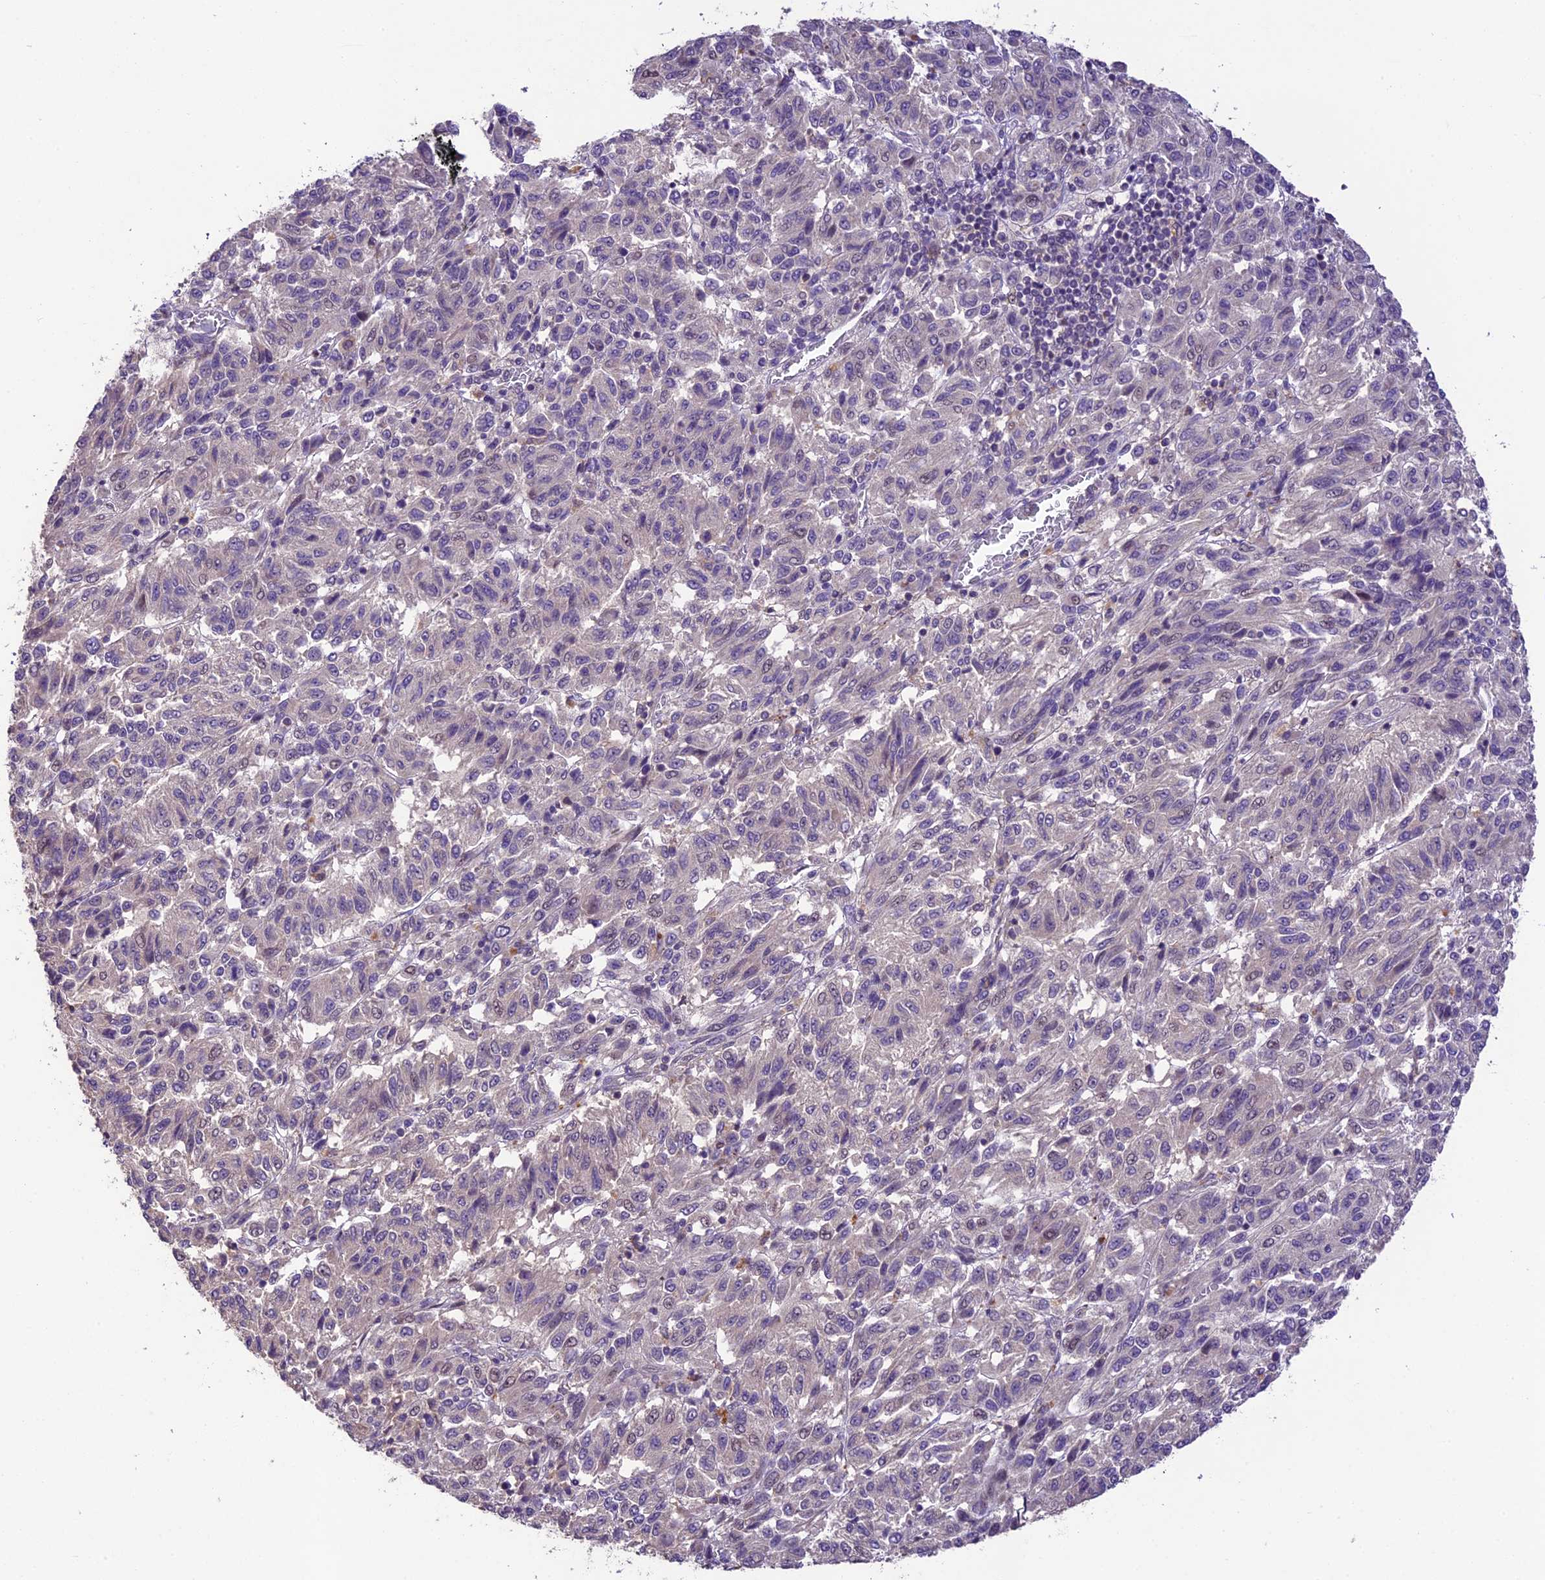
{"staining": {"intensity": "negative", "quantity": "none", "location": "none"}, "tissue": "melanoma", "cell_type": "Tumor cells", "image_type": "cancer", "snomed": [{"axis": "morphology", "description": "Malignant melanoma, Metastatic site"}, {"axis": "topography", "description": "Lung"}], "caption": "This is a image of immunohistochemistry (IHC) staining of malignant melanoma (metastatic site), which shows no positivity in tumor cells.", "gene": "DGKH", "patient": {"sex": "male", "age": 64}}